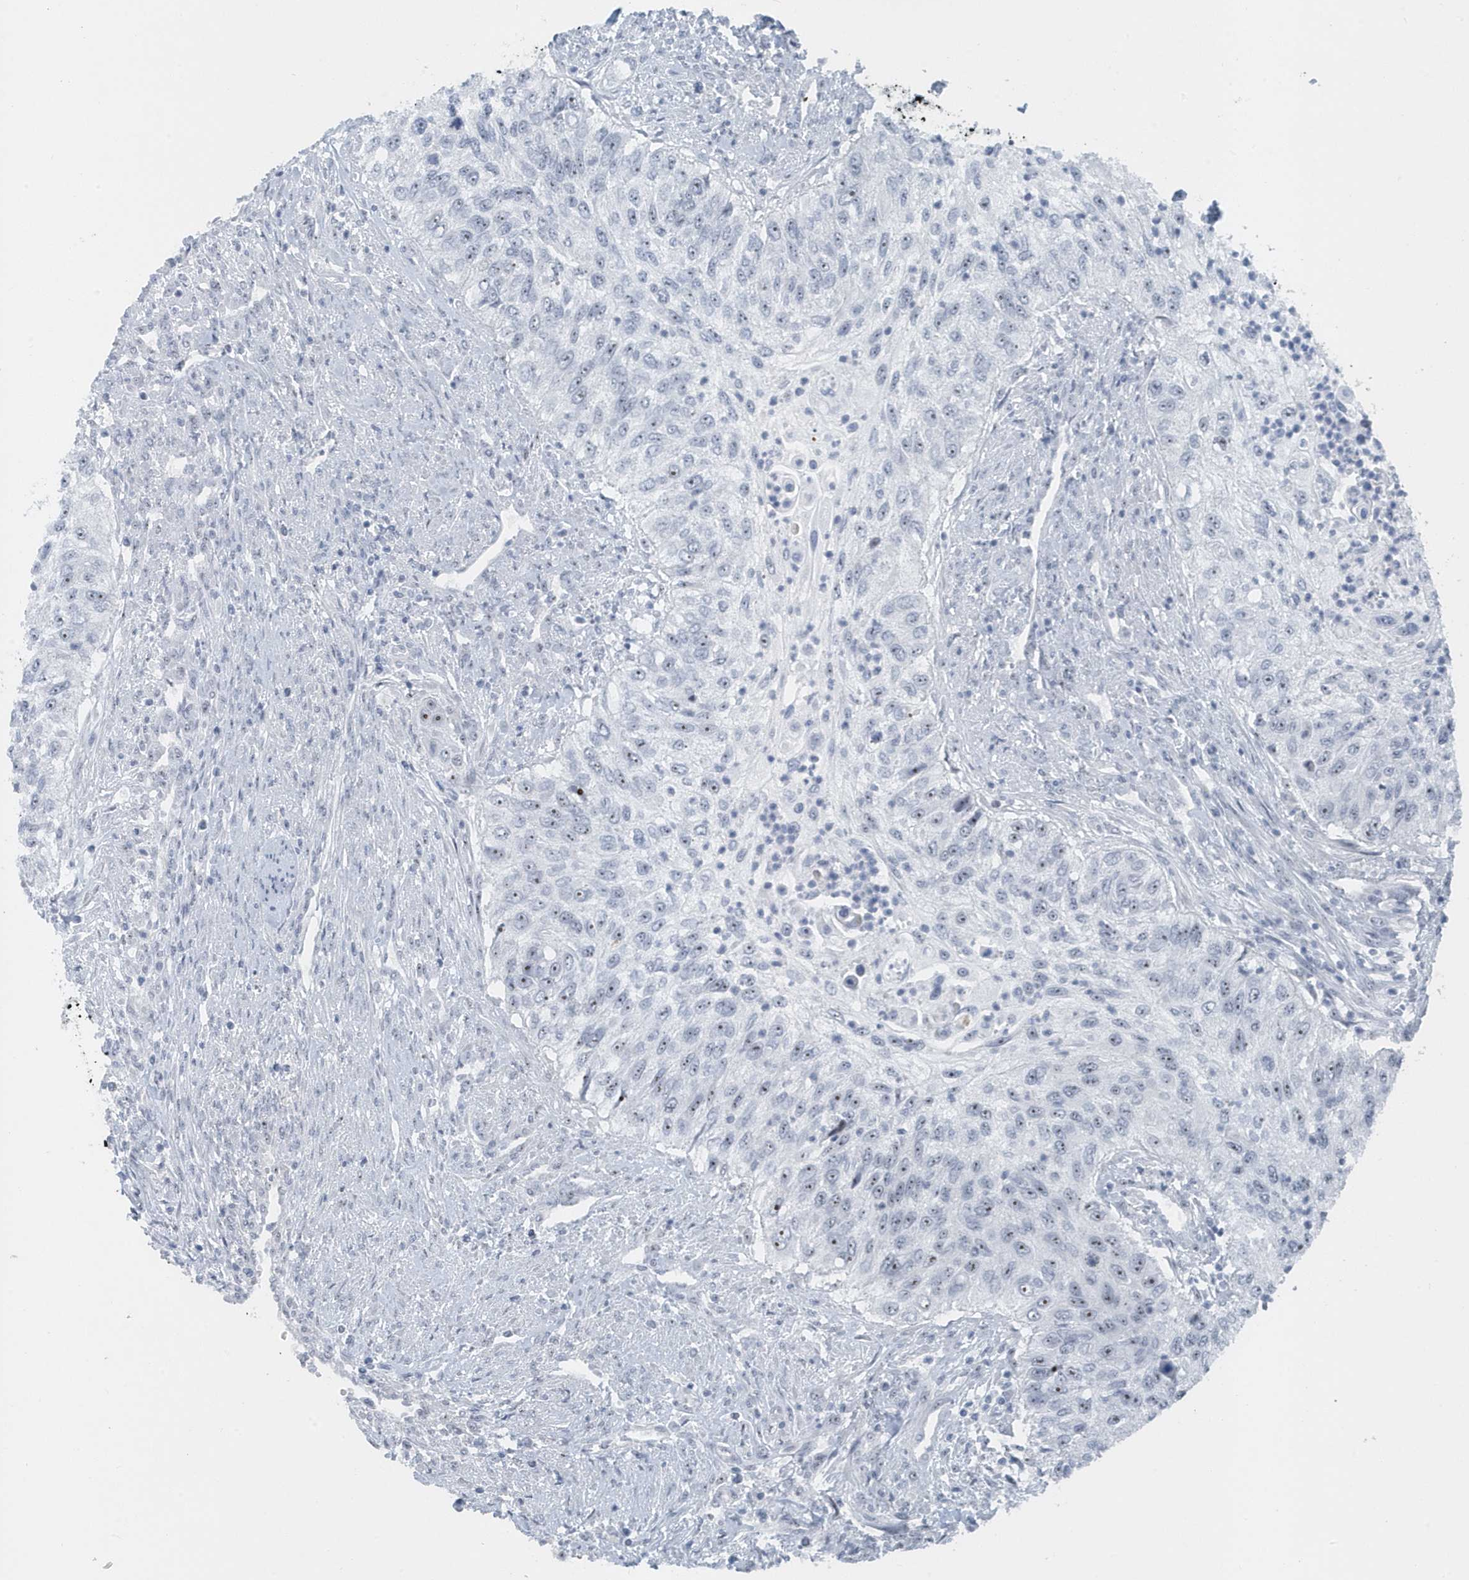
{"staining": {"intensity": "negative", "quantity": "none", "location": "none"}, "tissue": "urothelial cancer", "cell_type": "Tumor cells", "image_type": "cancer", "snomed": [{"axis": "morphology", "description": "Urothelial carcinoma, High grade"}, {"axis": "topography", "description": "Urinary bladder"}], "caption": "High power microscopy image of an immunohistochemistry (IHC) image of urothelial carcinoma (high-grade), revealing no significant staining in tumor cells.", "gene": "RPF2", "patient": {"sex": "female", "age": 60}}